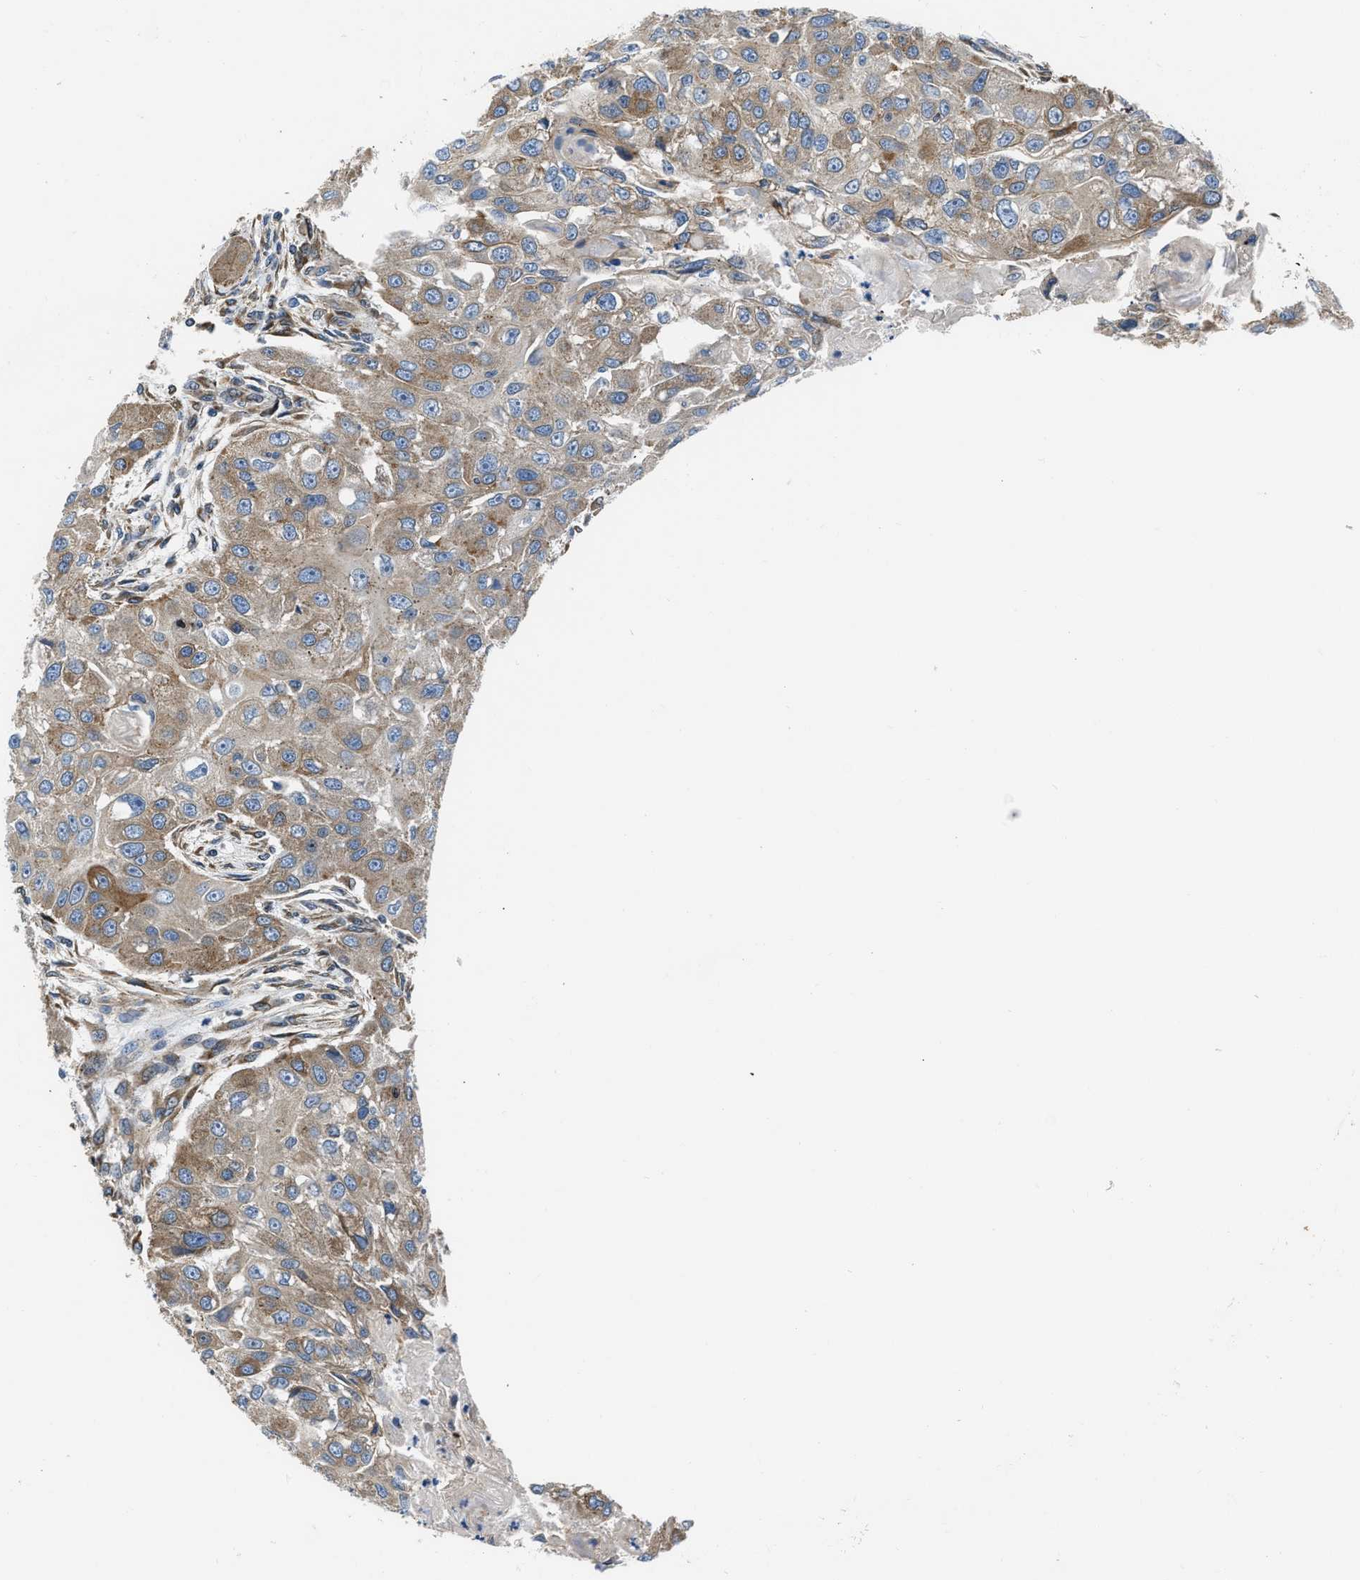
{"staining": {"intensity": "moderate", "quantity": ">75%", "location": "cytoplasmic/membranous"}, "tissue": "head and neck cancer", "cell_type": "Tumor cells", "image_type": "cancer", "snomed": [{"axis": "morphology", "description": "Normal tissue, NOS"}, {"axis": "morphology", "description": "Squamous cell carcinoma, NOS"}, {"axis": "topography", "description": "Skeletal muscle"}, {"axis": "topography", "description": "Head-Neck"}], "caption": "IHC histopathology image of neoplastic tissue: human head and neck cancer (squamous cell carcinoma) stained using IHC displays medium levels of moderate protein expression localized specifically in the cytoplasmic/membranous of tumor cells, appearing as a cytoplasmic/membranous brown color.", "gene": "ARL6IP5", "patient": {"sex": "male", "age": 51}}